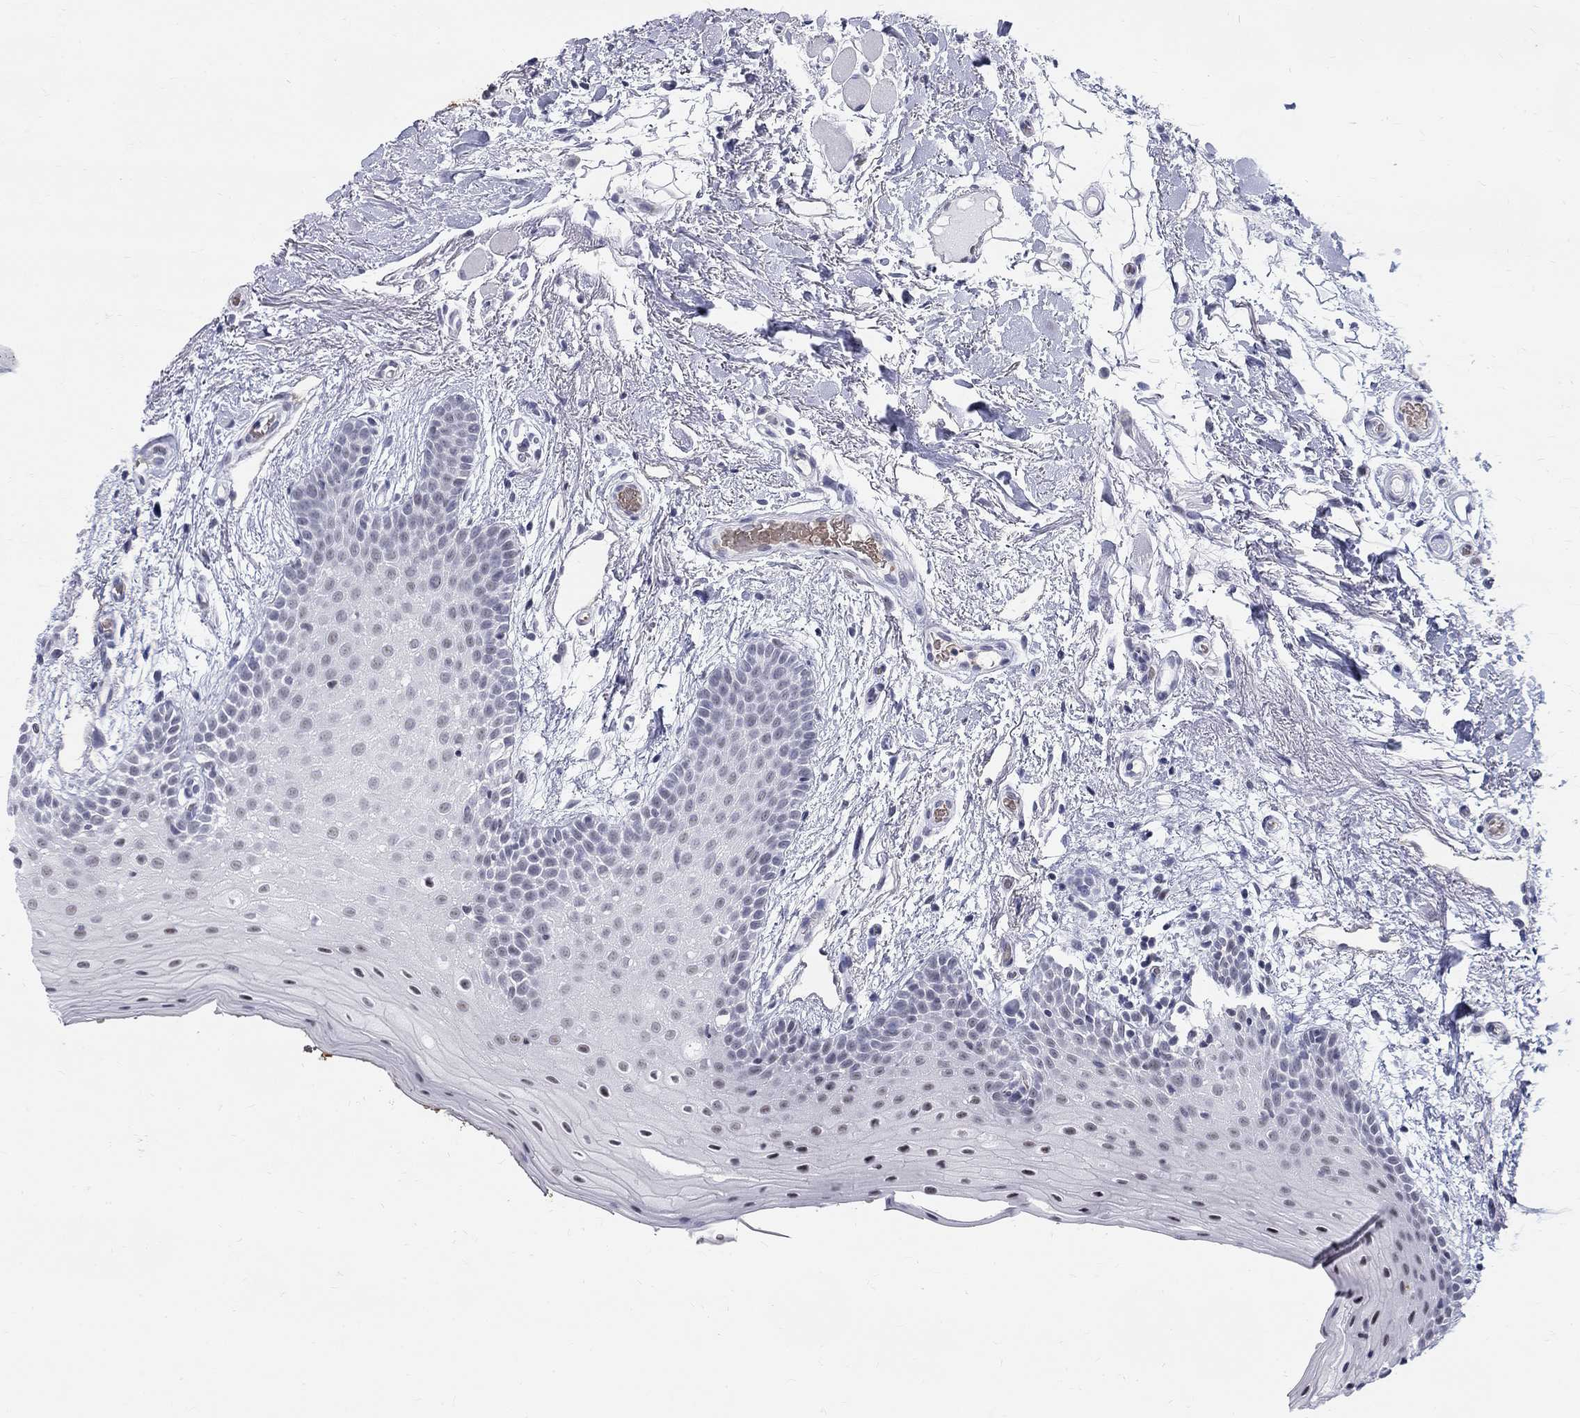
{"staining": {"intensity": "weak", "quantity": "25%-75%", "location": "nuclear"}, "tissue": "oral mucosa", "cell_type": "Squamous epithelial cells", "image_type": "normal", "snomed": [{"axis": "morphology", "description": "Normal tissue, NOS"}, {"axis": "topography", "description": "Oral tissue"}, {"axis": "topography", "description": "Tounge, NOS"}], "caption": "Immunohistochemical staining of unremarkable human oral mucosa displays low levels of weak nuclear staining in approximately 25%-75% of squamous epithelial cells.", "gene": "DMTN", "patient": {"sex": "female", "age": 86}}